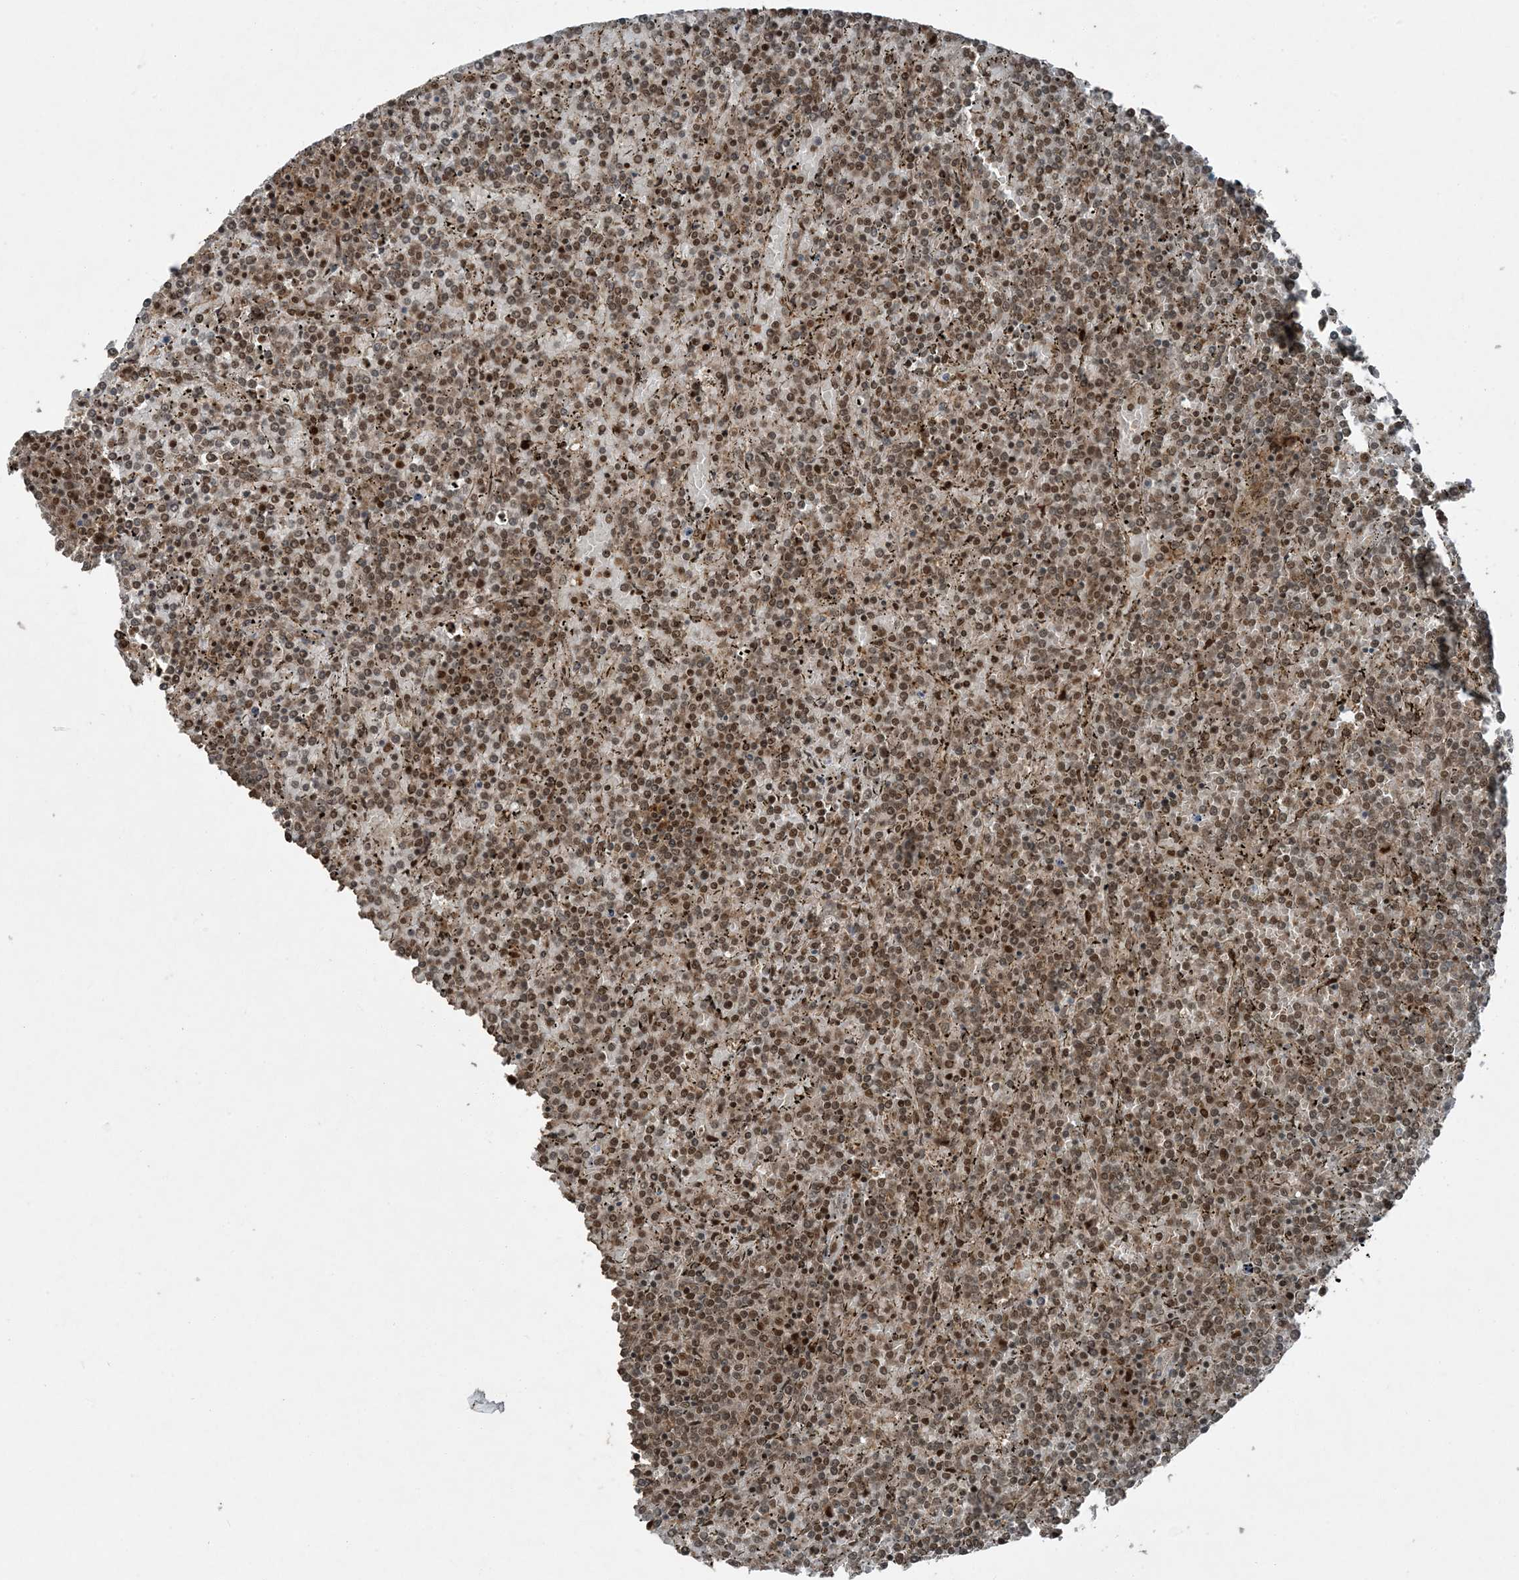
{"staining": {"intensity": "moderate", "quantity": ">75%", "location": "nuclear"}, "tissue": "lymphoma", "cell_type": "Tumor cells", "image_type": "cancer", "snomed": [{"axis": "morphology", "description": "Malignant lymphoma, non-Hodgkin's type, Low grade"}, {"axis": "topography", "description": "Spleen"}], "caption": "Immunohistochemical staining of low-grade malignant lymphoma, non-Hodgkin's type demonstrates medium levels of moderate nuclear positivity in approximately >75% of tumor cells.", "gene": "TRAPPC12", "patient": {"sex": "female", "age": 19}}